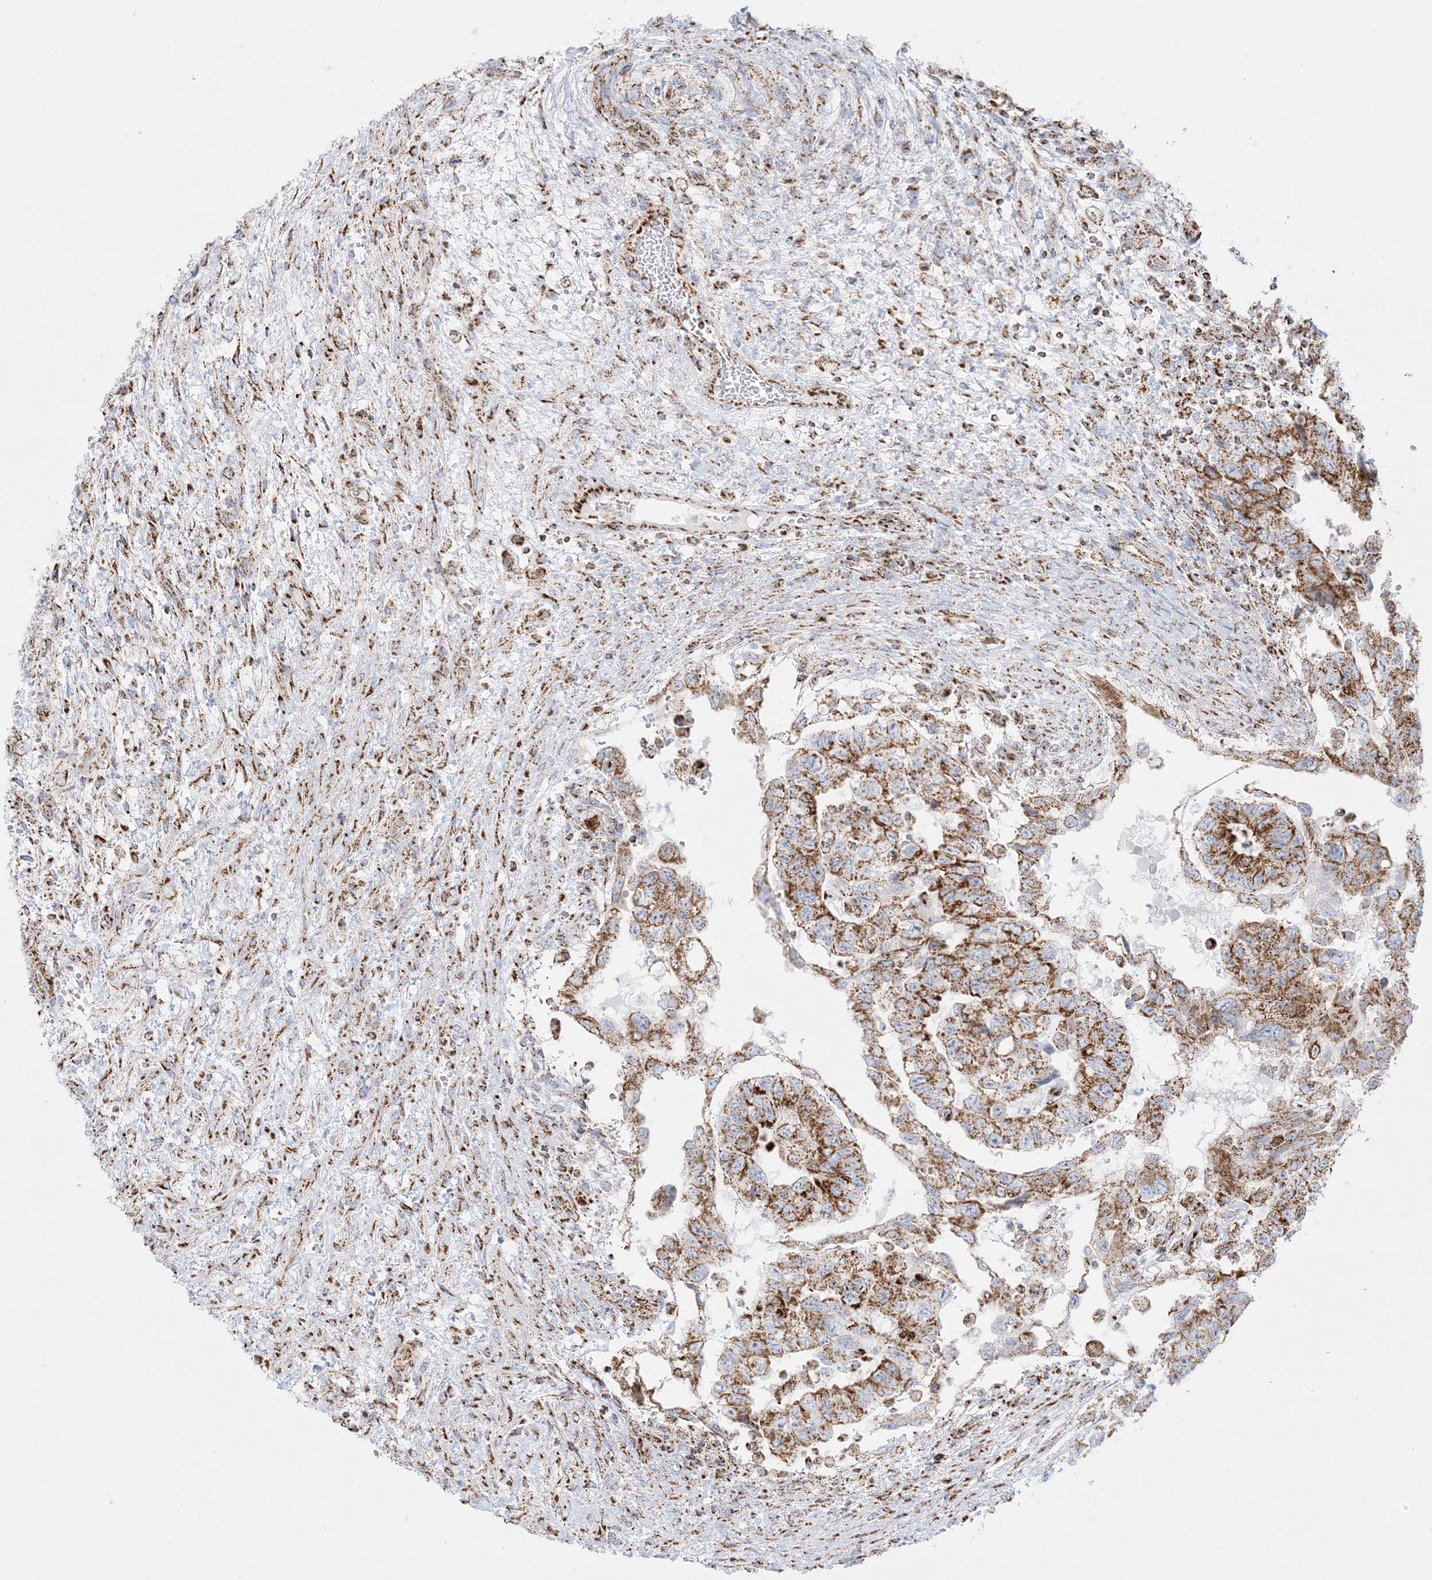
{"staining": {"intensity": "moderate", "quantity": ">75%", "location": "cytoplasmic/membranous"}, "tissue": "testis cancer", "cell_type": "Tumor cells", "image_type": "cancer", "snomed": [{"axis": "morphology", "description": "Carcinoma, Embryonal, NOS"}, {"axis": "topography", "description": "Testis"}], "caption": "This image reveals immunohistochemistry (IHC) staining of human testis cancer (embryonal carcinoma), with medium moderate cytoplasmic/membranous positivity in approximately >75% of tumor cells.", "gene": "MRPS36", "patient": {"sex": "male", "age": 36}}